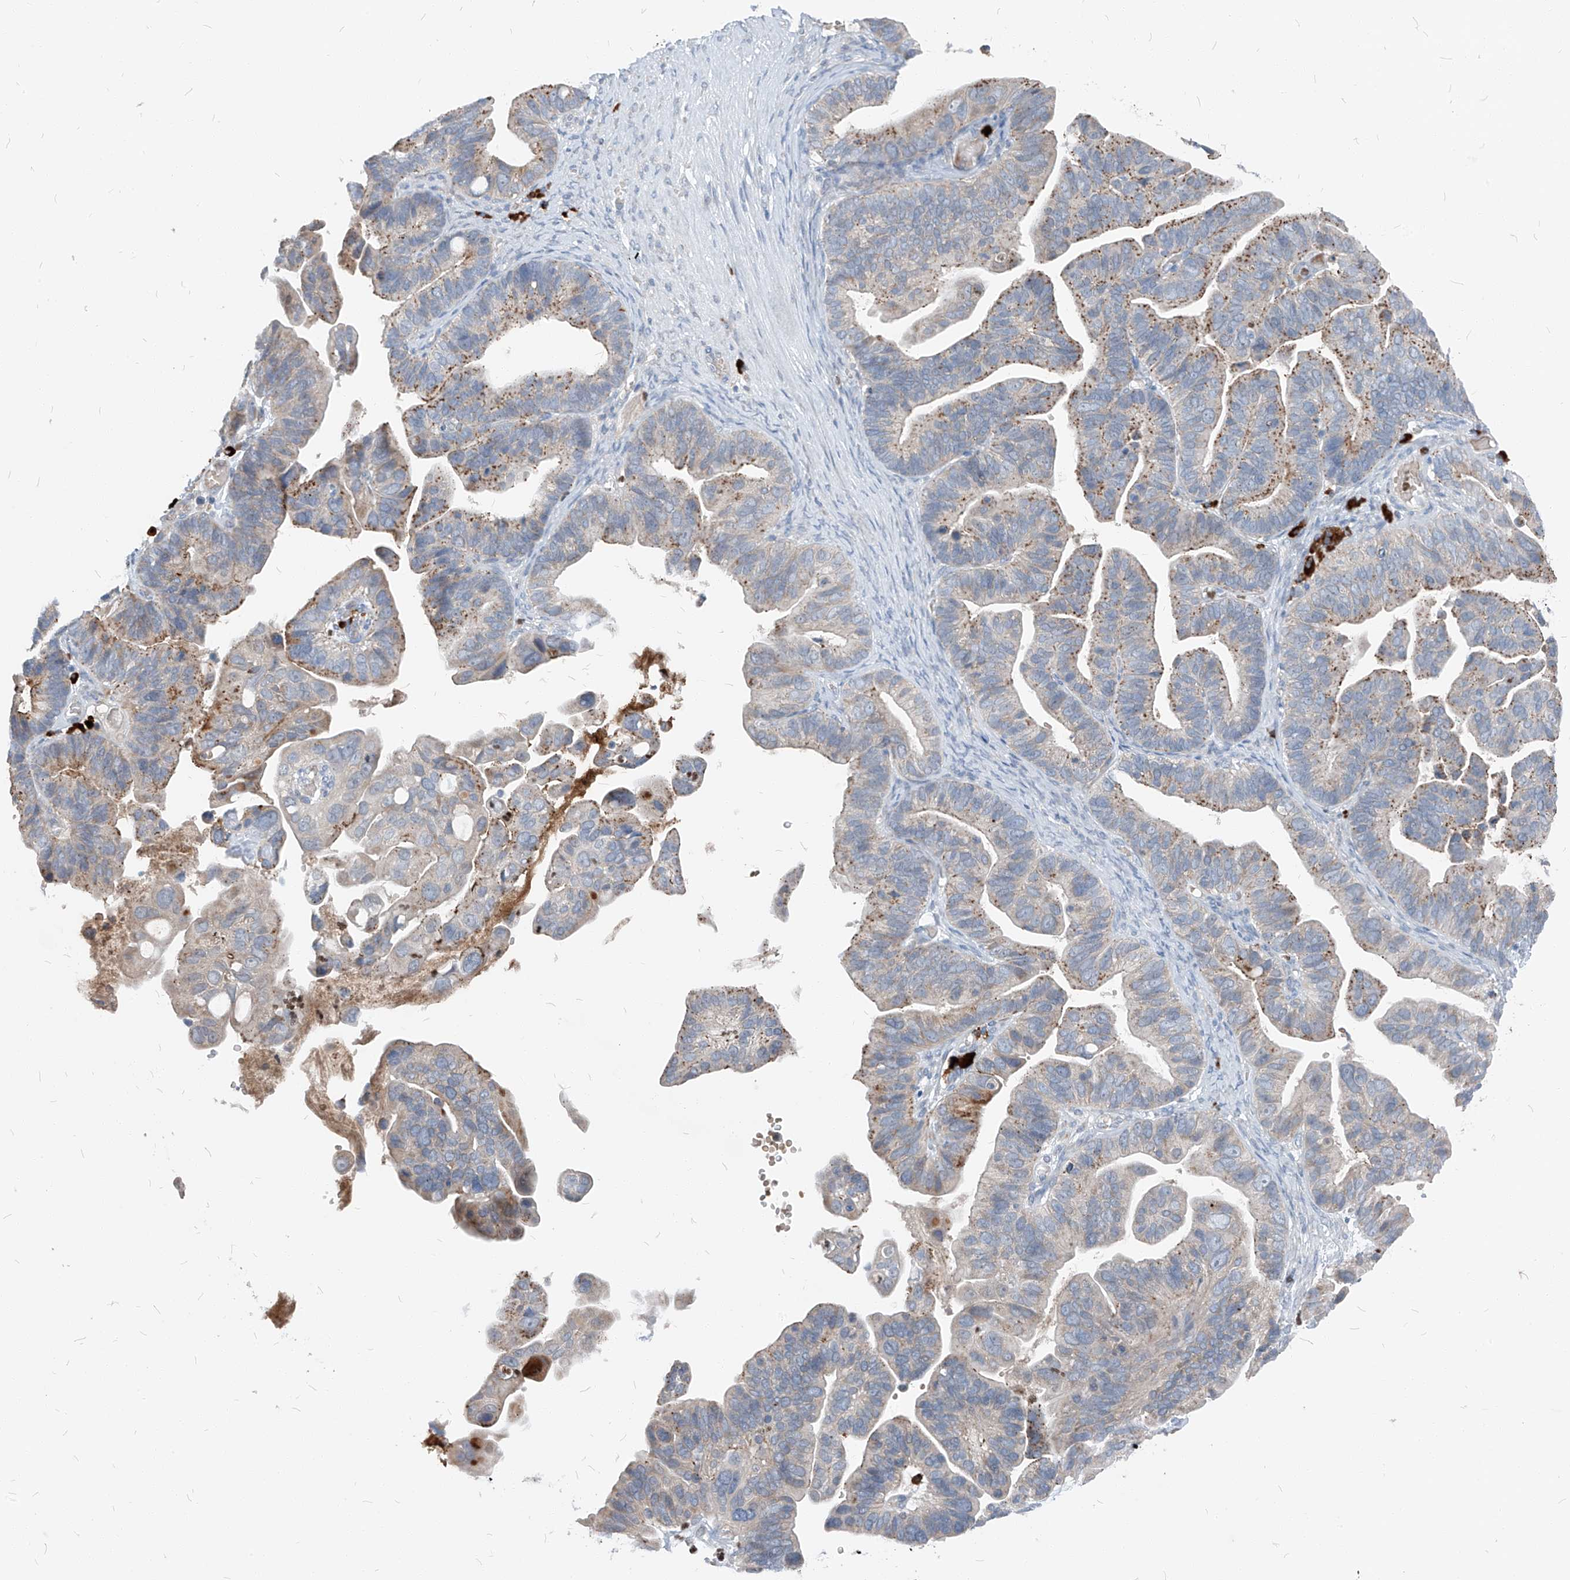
{"staining": {"intensity": "moderate", "quantity": "<25%", "location": "cytoplasmic/membranous"}, "tissue": "ovarian cancer", "cell_type": "Tumor cells", "image_type": "cancer", "snomed": [{"axis": "morphology", "description": "Cystadenocarcinoma, serous, NOS"}, {"axis": "topography", "description": "Ovary"}], "caption": "Immunohistochemistry of human ovarian cancer displays low levels of moderate cytoplasmic/membranous positivity in approximately <25% of tumor cells. (DAB IHC, brown staining for protein, blue staining for nuclei).", "gene": "CHMP2B", "patient": {"sex": "female", "age": 56}}